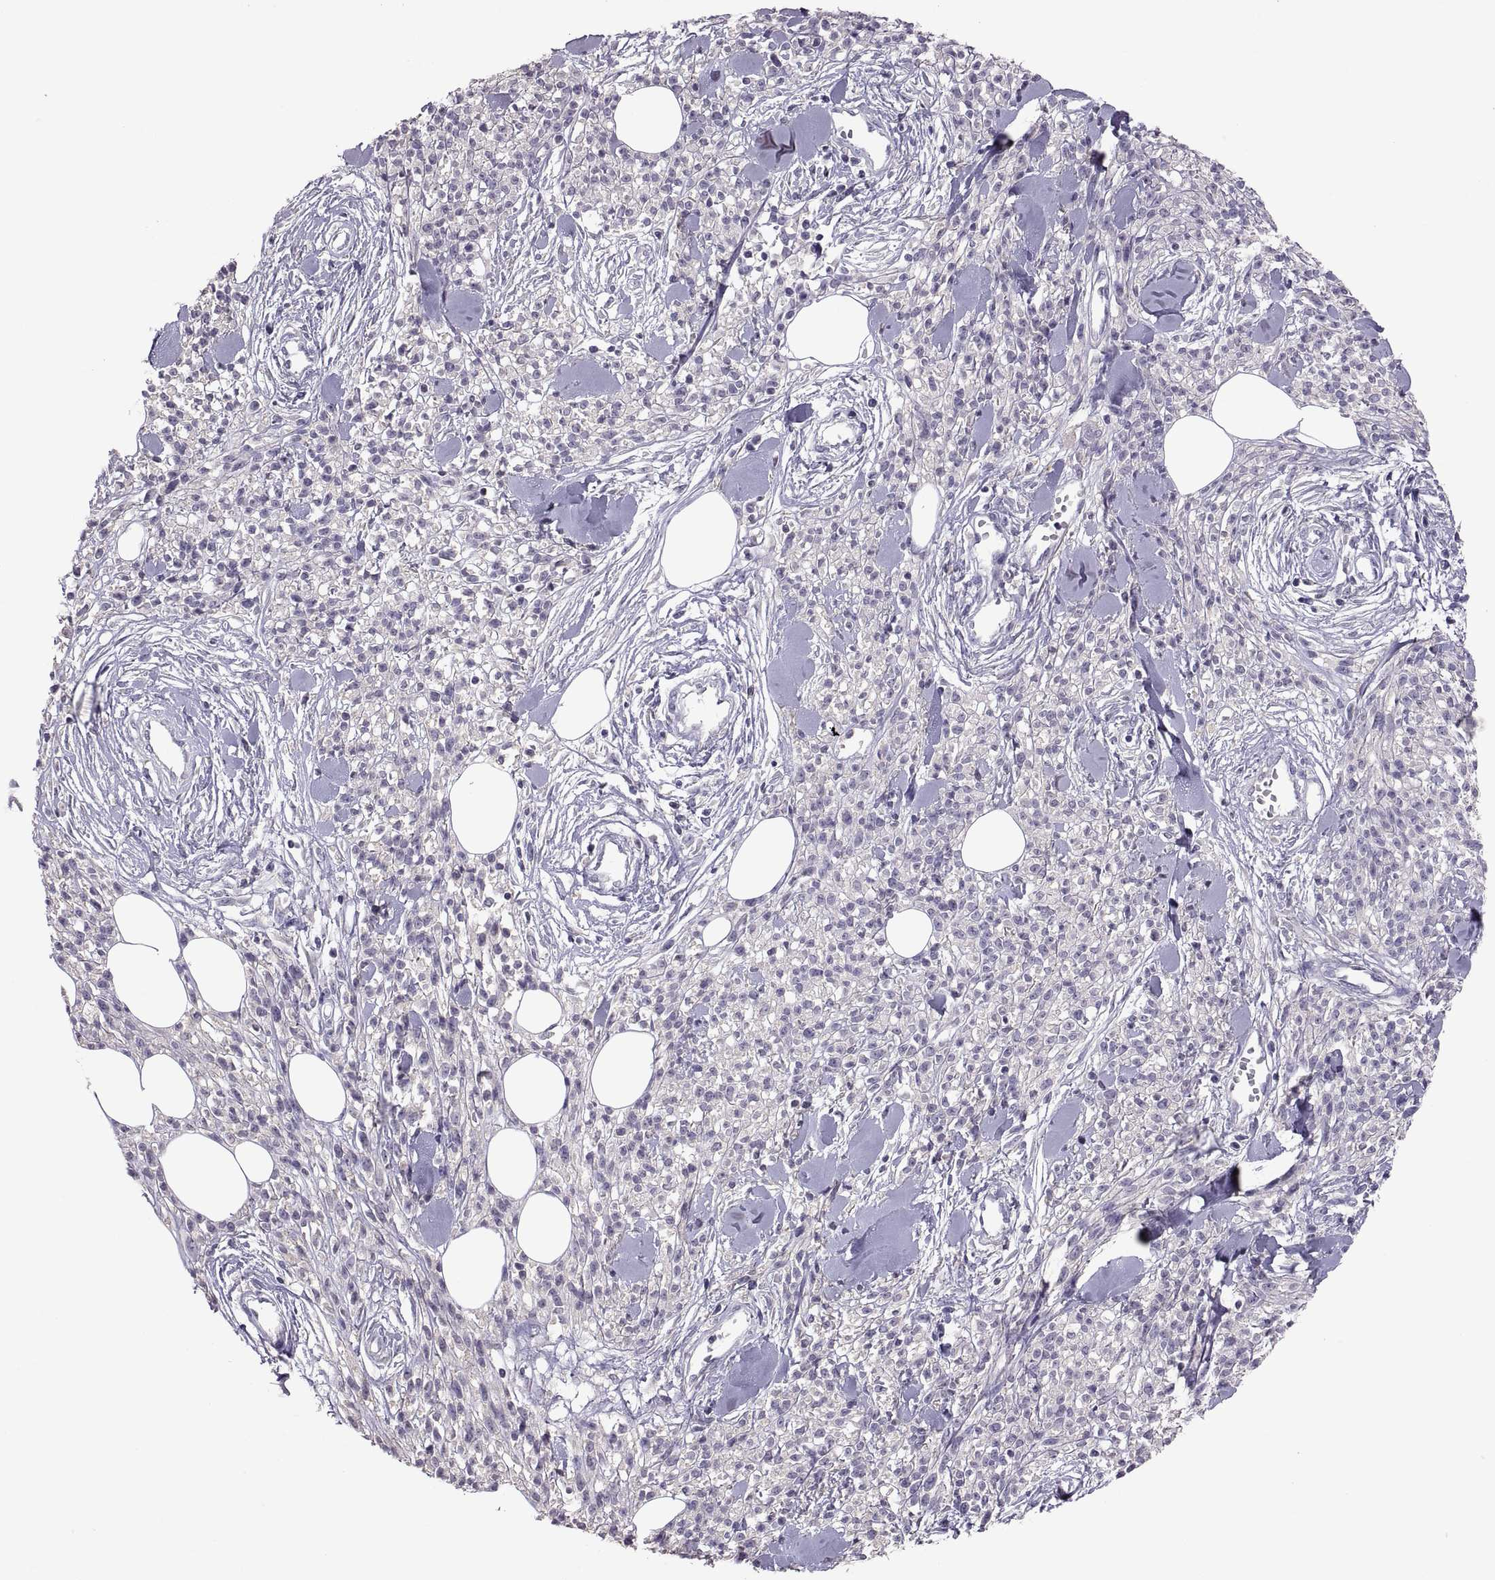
{"staining": {"intensity": "negative", "quantity": "none", "location": "none"}, "tissue": "melanoma", "cell_type": "Tumor cells", "image_type": "cancer", "snomed": [{"axis": "morphology", "description": "Malignant melanoma, NOS"}, {"axis": "topography", "description": "Skin"}, {"axis": "topography", "description": "Skin of trunk"}], "caption": "The immunohistochemistry micrograph has no significant staining in tumor cells of melanoma tissue.", "gene": "TBX19", "patient": {"sex": "male", "age": 74}}